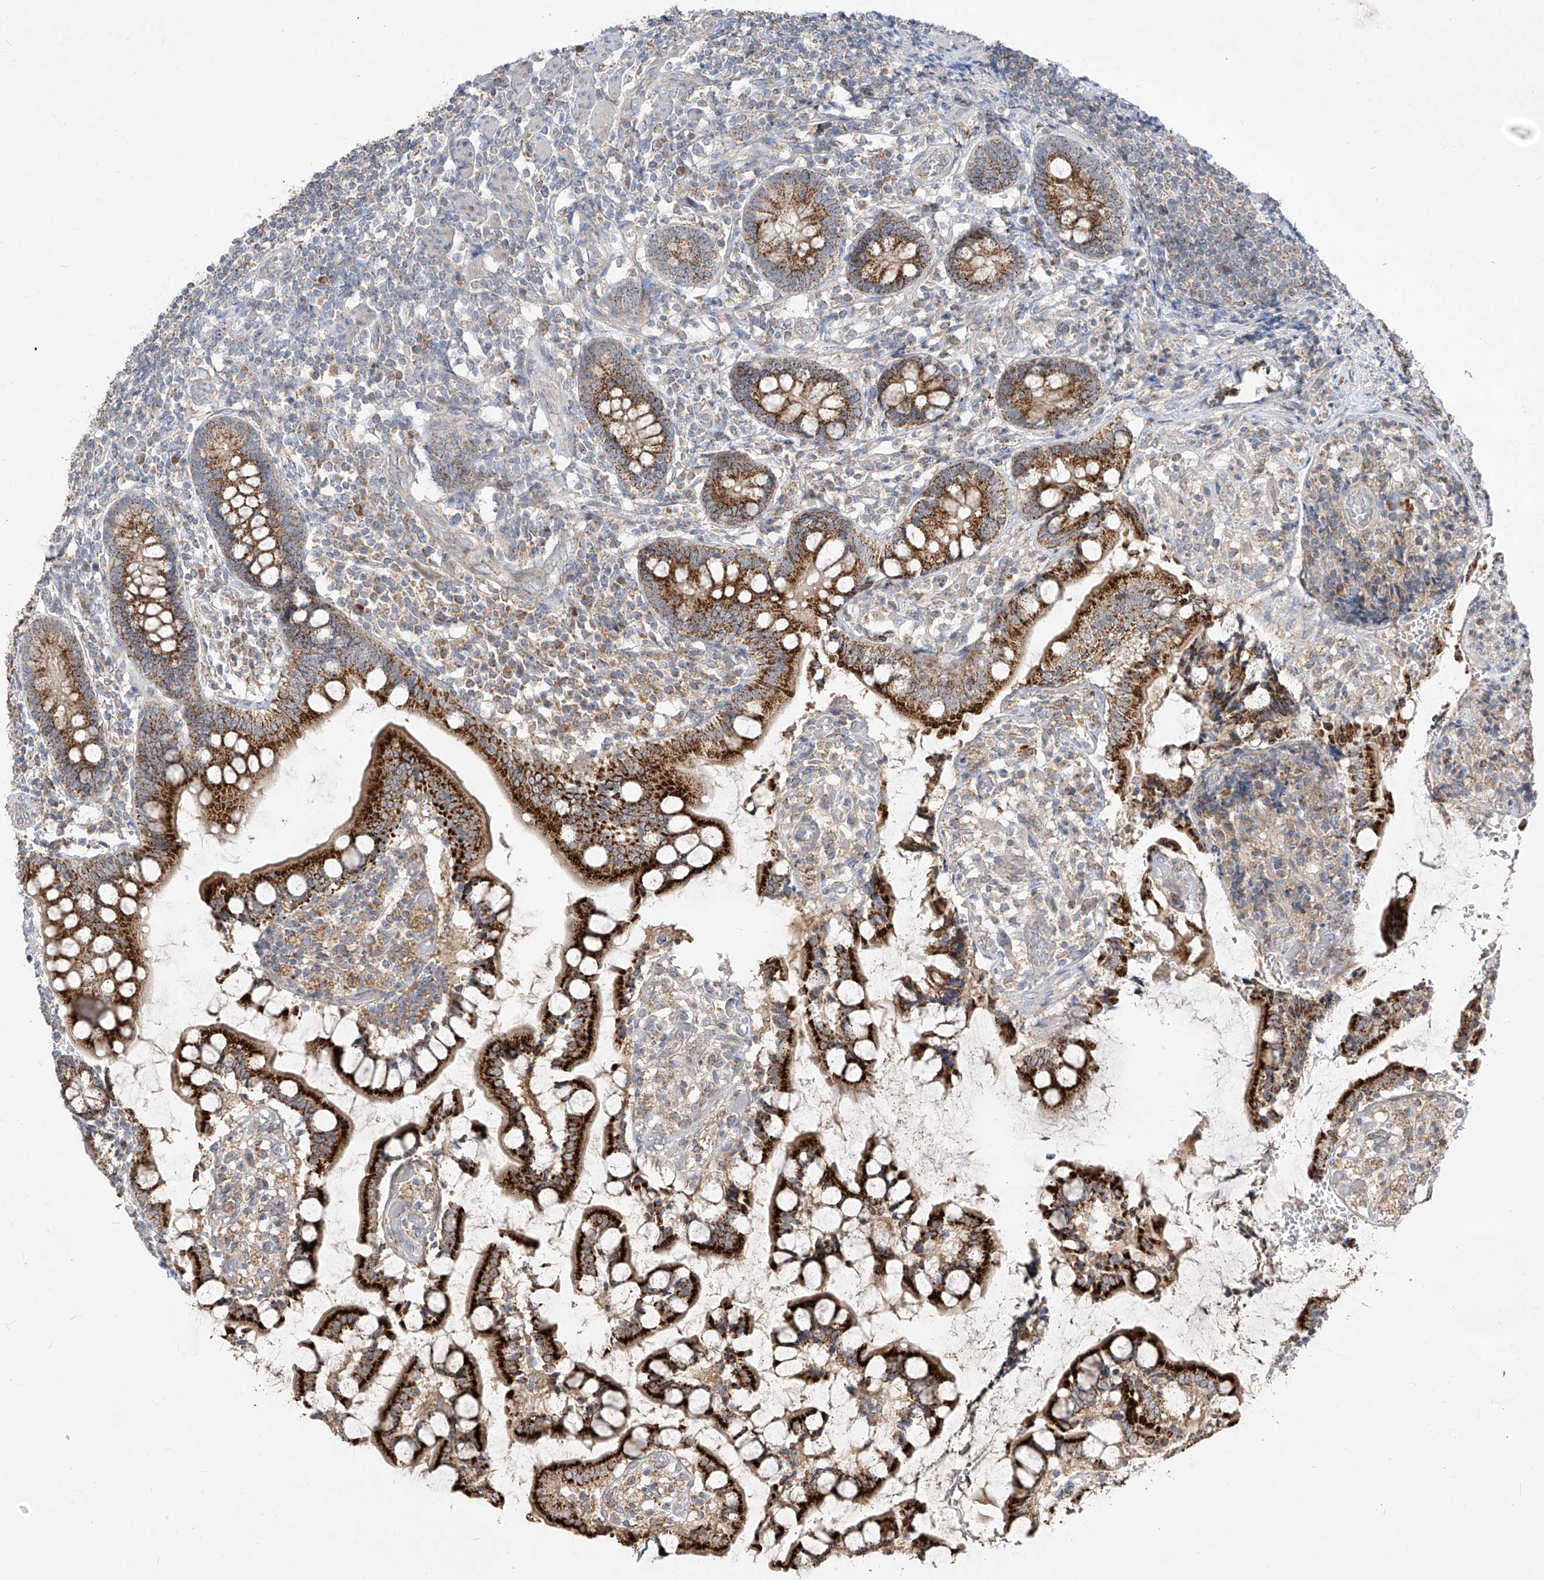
{"staining": {"intensity": "strong", "quantity": ">75%", "location": "cytoplasmic/membranous"}, "tissue": "small intestine", "cell_type": "Glandular cells", "image_type": "normal", "snomed": [{"axis": "morphology", "description": "Normal tissue, NOS"}, {"axis": "topography", "description": "Small intestine"}], "caption": "High-magnification brightfield microscopy of benign small intestine stained with DAB (3,3'-diaminobenzidine) (brown) and counterstained with hematoxylin (blue). glandular cells exhibit strong cytoplasmic/membranous staining is appreciated in approximately>75% of cells. The staining is performed using DAB brown chromogen to label protein expression. The nuclei are counter-stained blue using hematoxylin.", "gene": "ABCD3", "patient": {"sex": "male", "age": 52}}